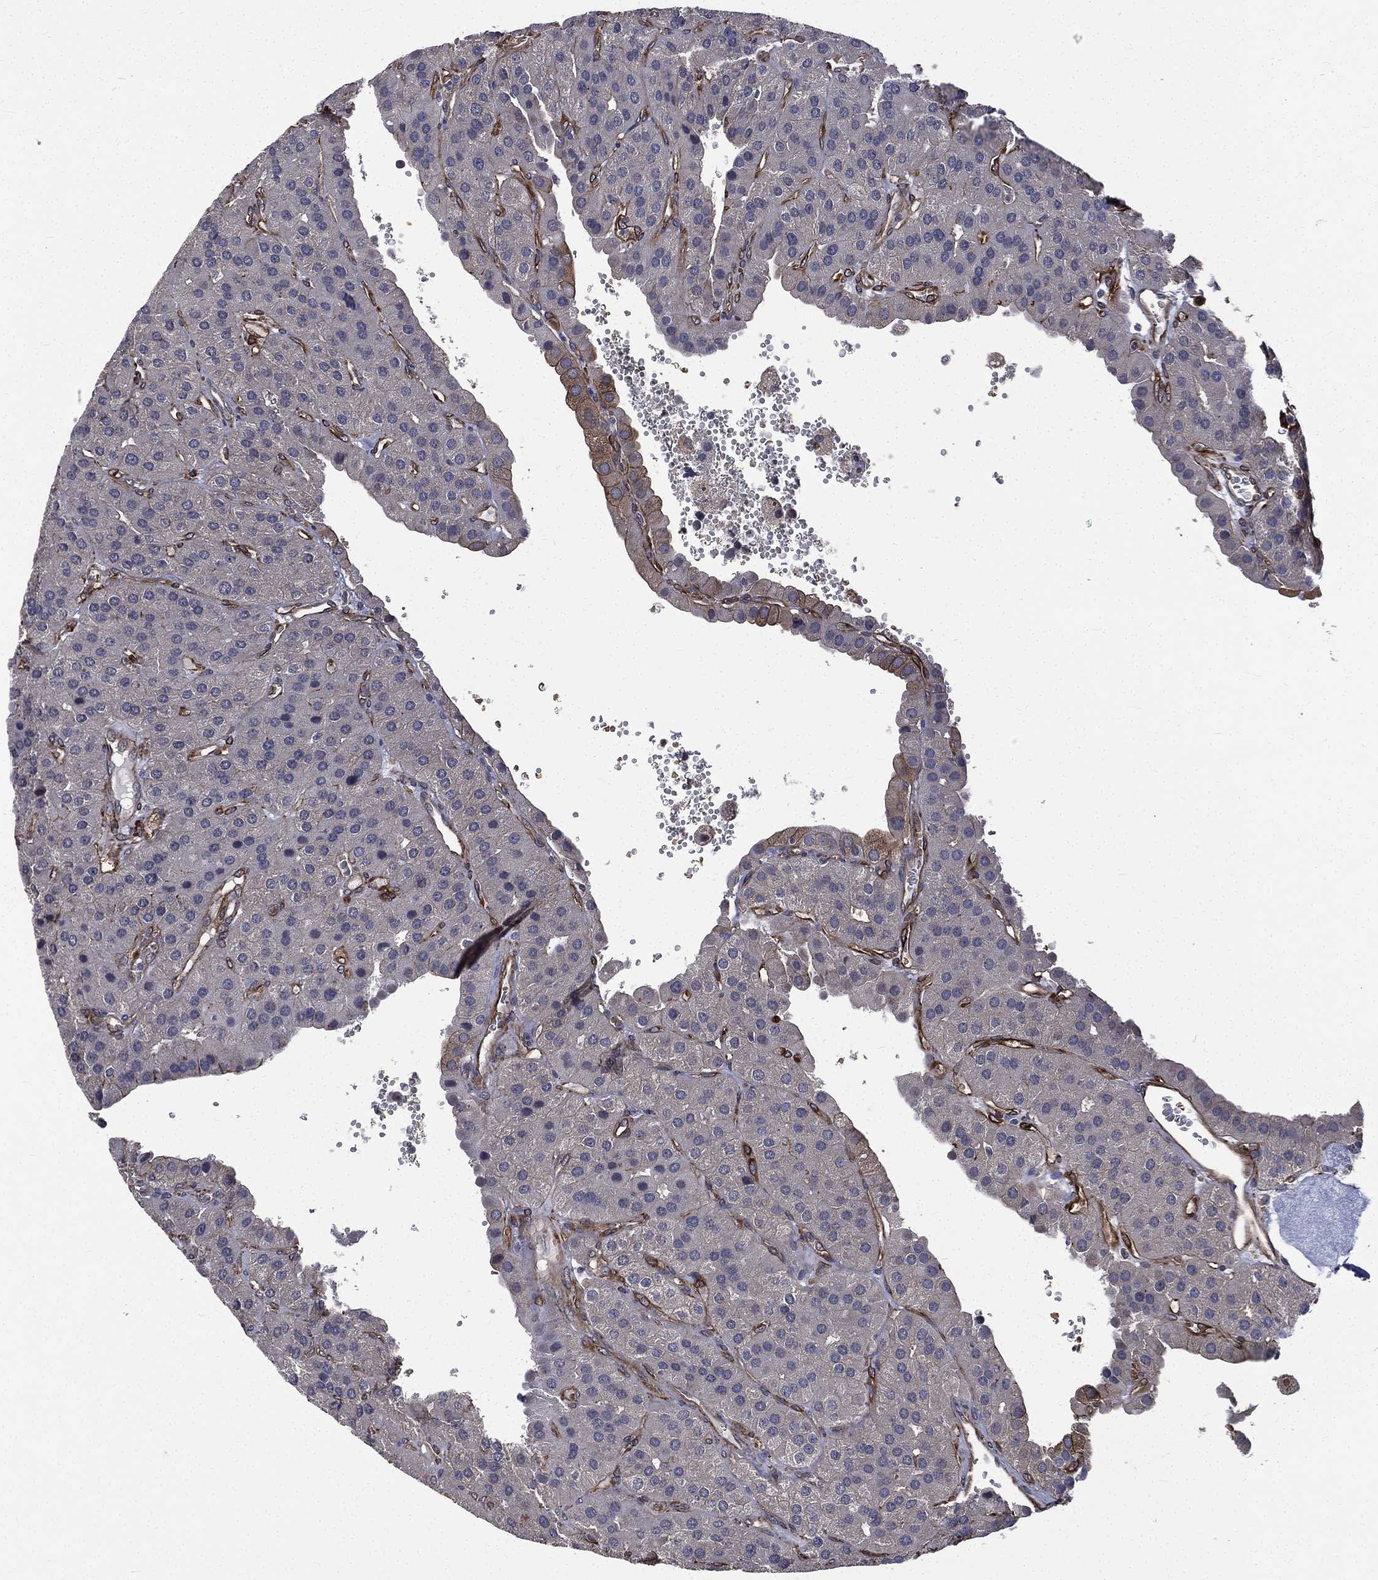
{"staining": {"intensity": "weak", "quantity": "<25%", "location": "cytoplasmic/membranous"}, "tissue": "parathyroid gland", "cell_type": "Glandular cells", "image_type": "normal", "snomed": [{"axis": "morphology", "description": "Normal tissue, NOS"}, {"axis": "morphology", "description": "Adenoma, NOS"}, {"axis": "topography", "description": "Parathyroid gland"}], "caption": "Parathyroid gland stained for a protein using immunohistochemistry exhibits no staining glandular cells.", "gene": "PPFIBP1", "patient": {"sex": "female", "age": 86}}